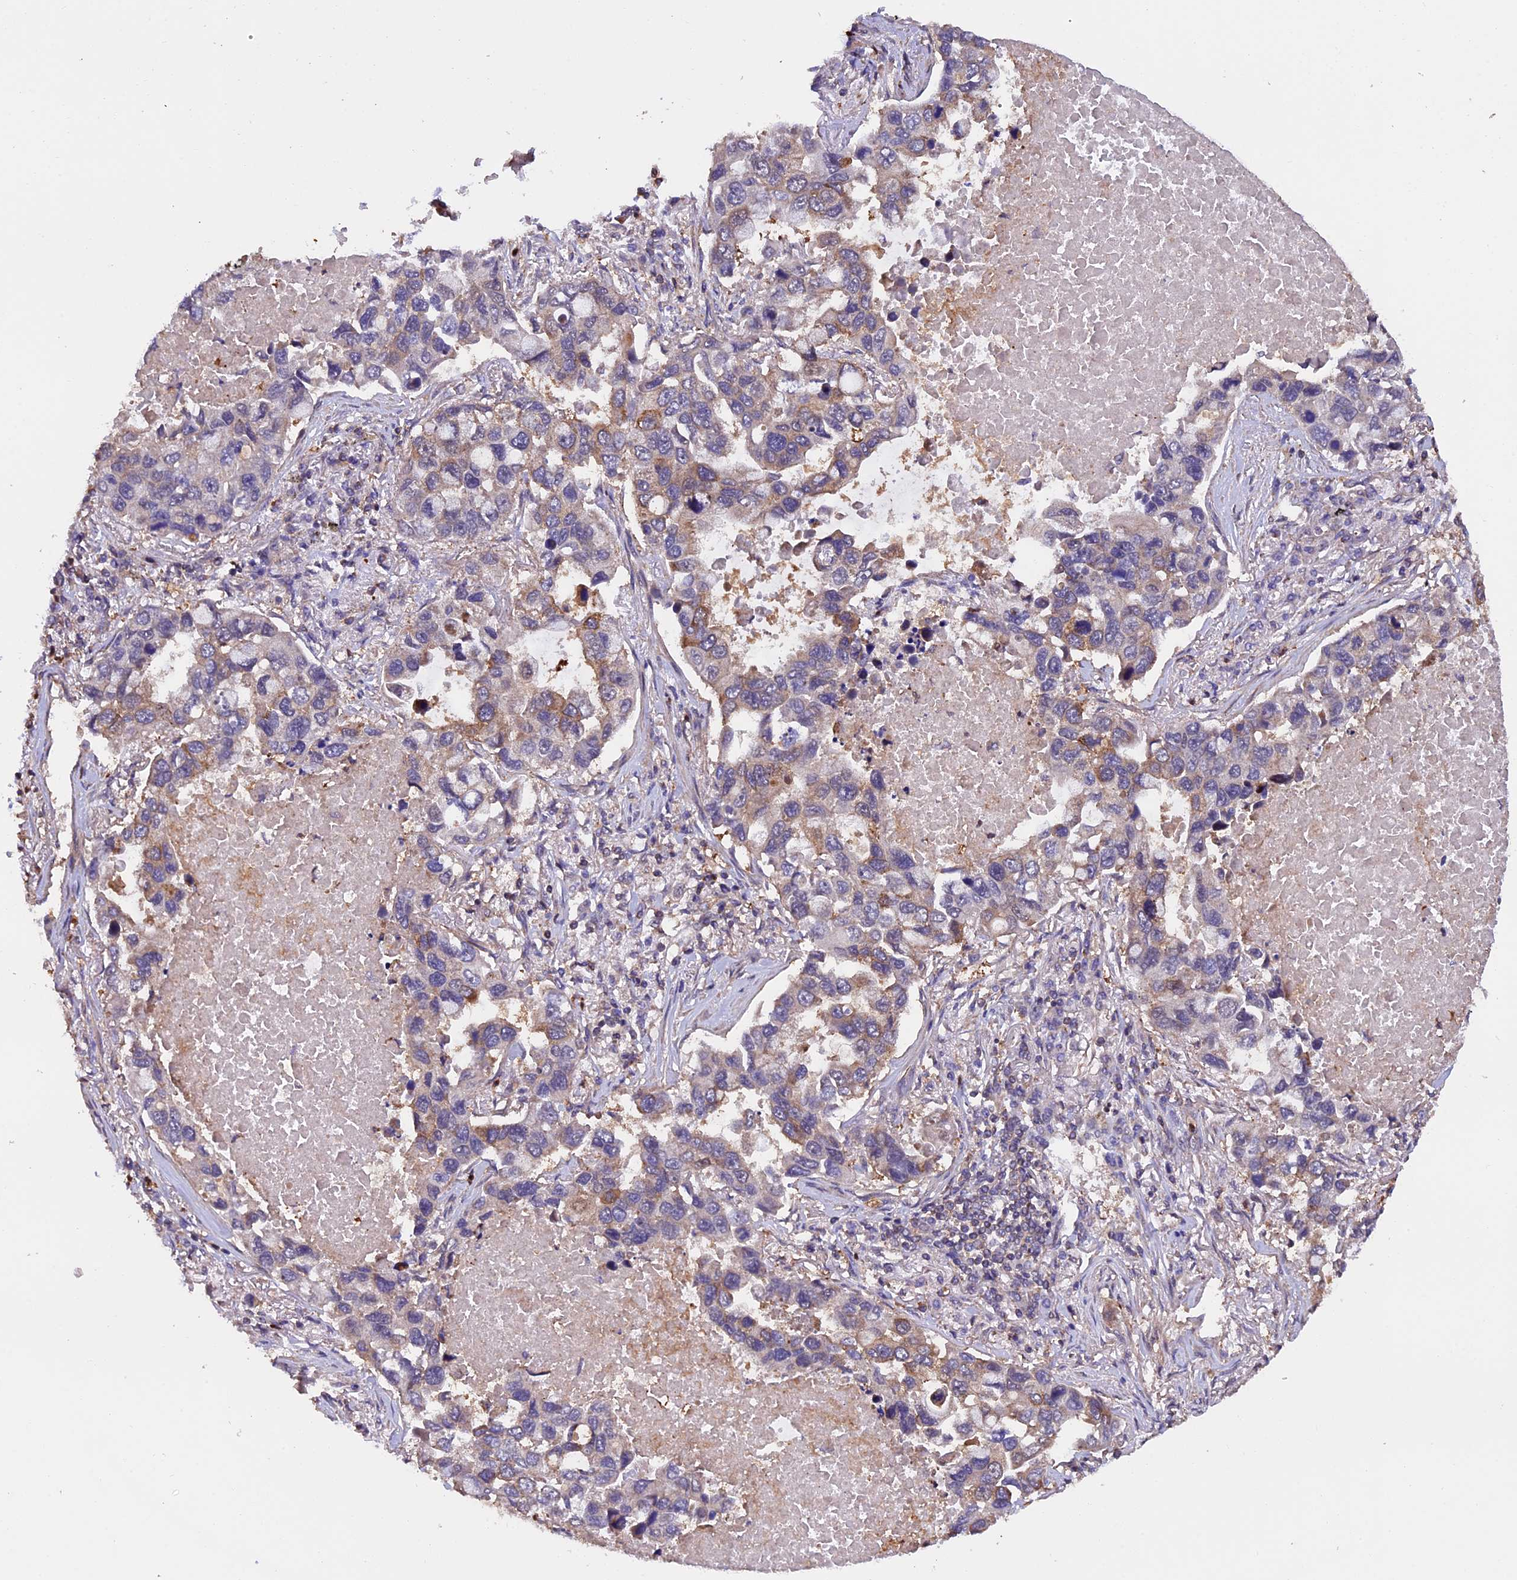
{"staining": {"intensity": "moderate", "quantity": "25%-75%", "location": "cytoplasmic/membranous"}, "tissue": "lung cancer", "cell_type": "Tumor cells", "image_type": "cancer", "snomed": [{"axis": "morphology", "description": "Adenocarcinoma, NOS"}, {"axis": "topography", "description": "Lung"}], "caption": "Moderate cytoplasmic/membranous positivity for a protein is identified in about 25%-75% of tumor cells of lung cancer using immunohistochemistry (IHC).", "gene": "PKD2L2", "patient": {"sex": "male", "age": 64}}